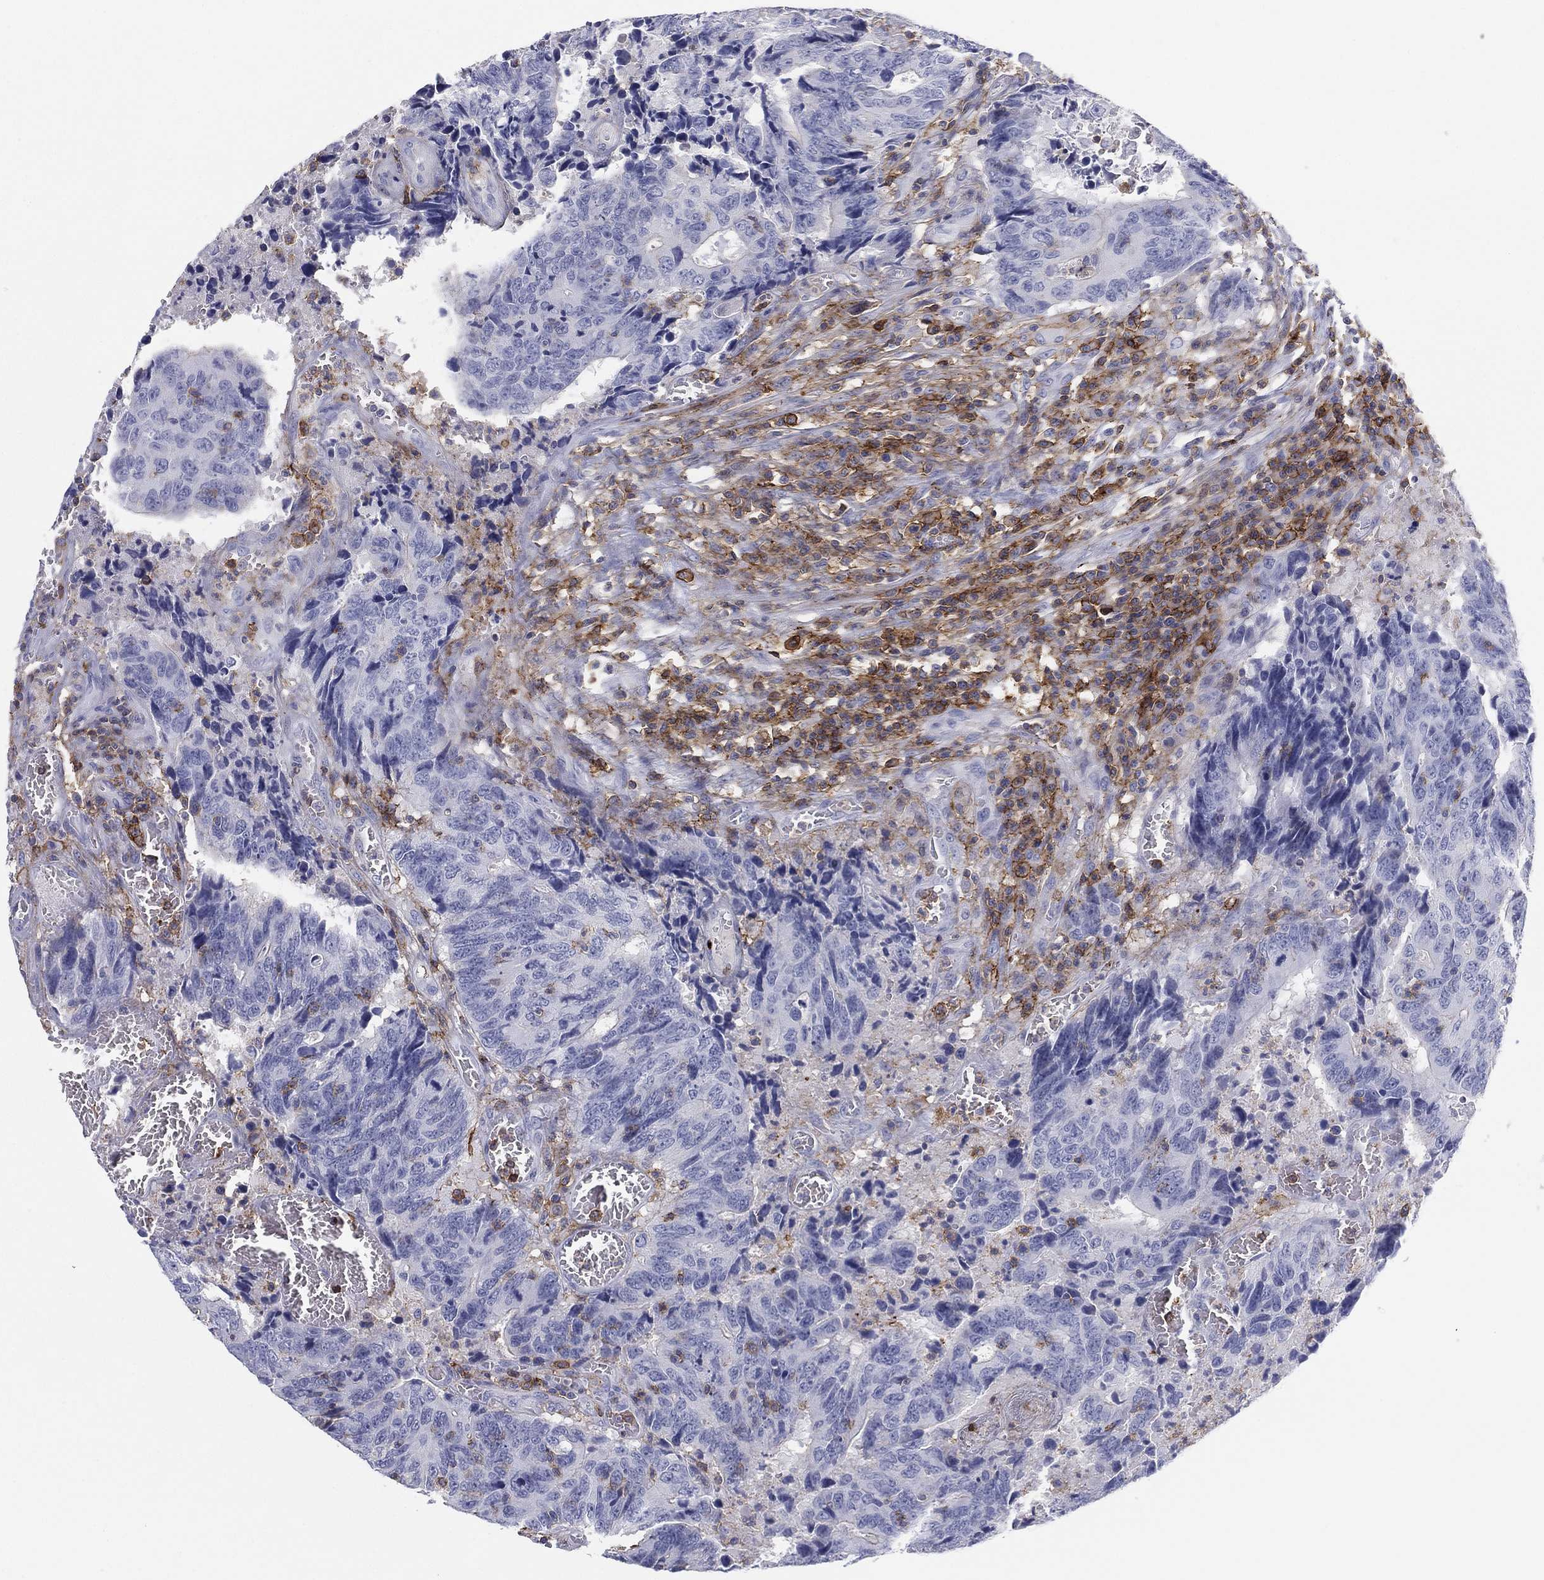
{"staining": {"intensity": "negative", "quantity": "none", "location": "none"}, "tissue": "colorectal cancer", "cell_type": "Tumor cells", "image_type": "cancer", "snomed": [{"axis": "morphology", "description": "Adenocarcinoma, NOS"}, {"axis": "topography", "description": "Colon"}], "caption": "Protein analysis of colorectal cancer exhibits no significant staining in tumor cells. Brightfield microscopy of immunohistochemistry stained with DAB (3,3'-diaminobenzidine) (brown) and hematoxylin (blue), captured at high magnification.", "gene": "SELPLG", "patient": {"sex": "female", "age": 77}}